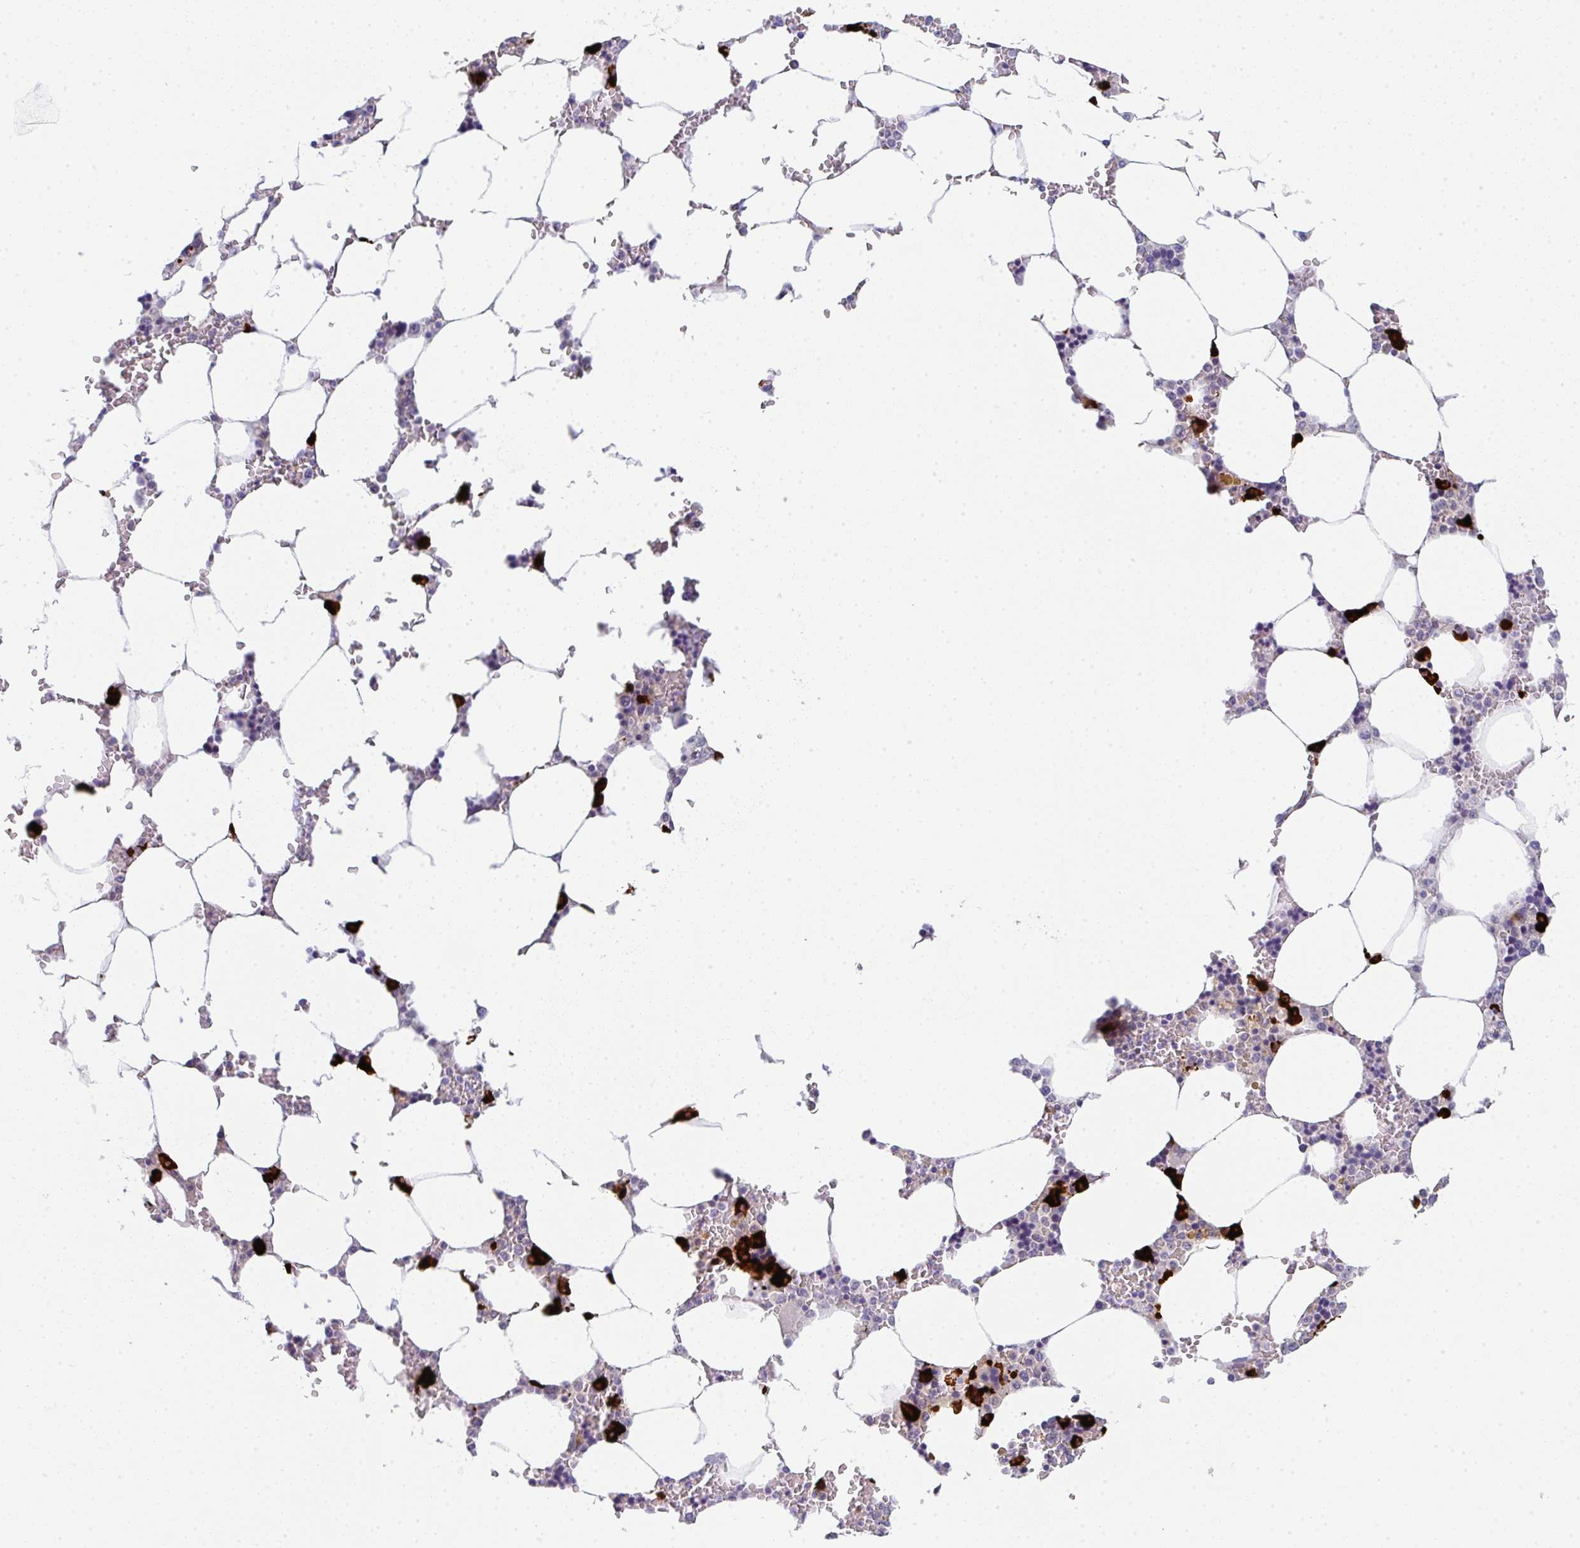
{"staining": {"intensity": "strong", "quantity": "<25%", "location": "cytoplasmic/membranous"}, "tissue": "bone marrow", "cell_type": "Hematopoietic cells", "image_type": "normal", "snomed": [{"axis": "morphology", "description": "Normal tissue, NOS"}, {"axis": "topography", "description": "Bone marrow"}], "caption": "A micrograph of bone marrow stained for a protein displays strong cytoplasmic/membranous brown staining in hematopoietic cells.", "gene": "CACNA1S", "patient": {"sex": "male", "age": 64}}